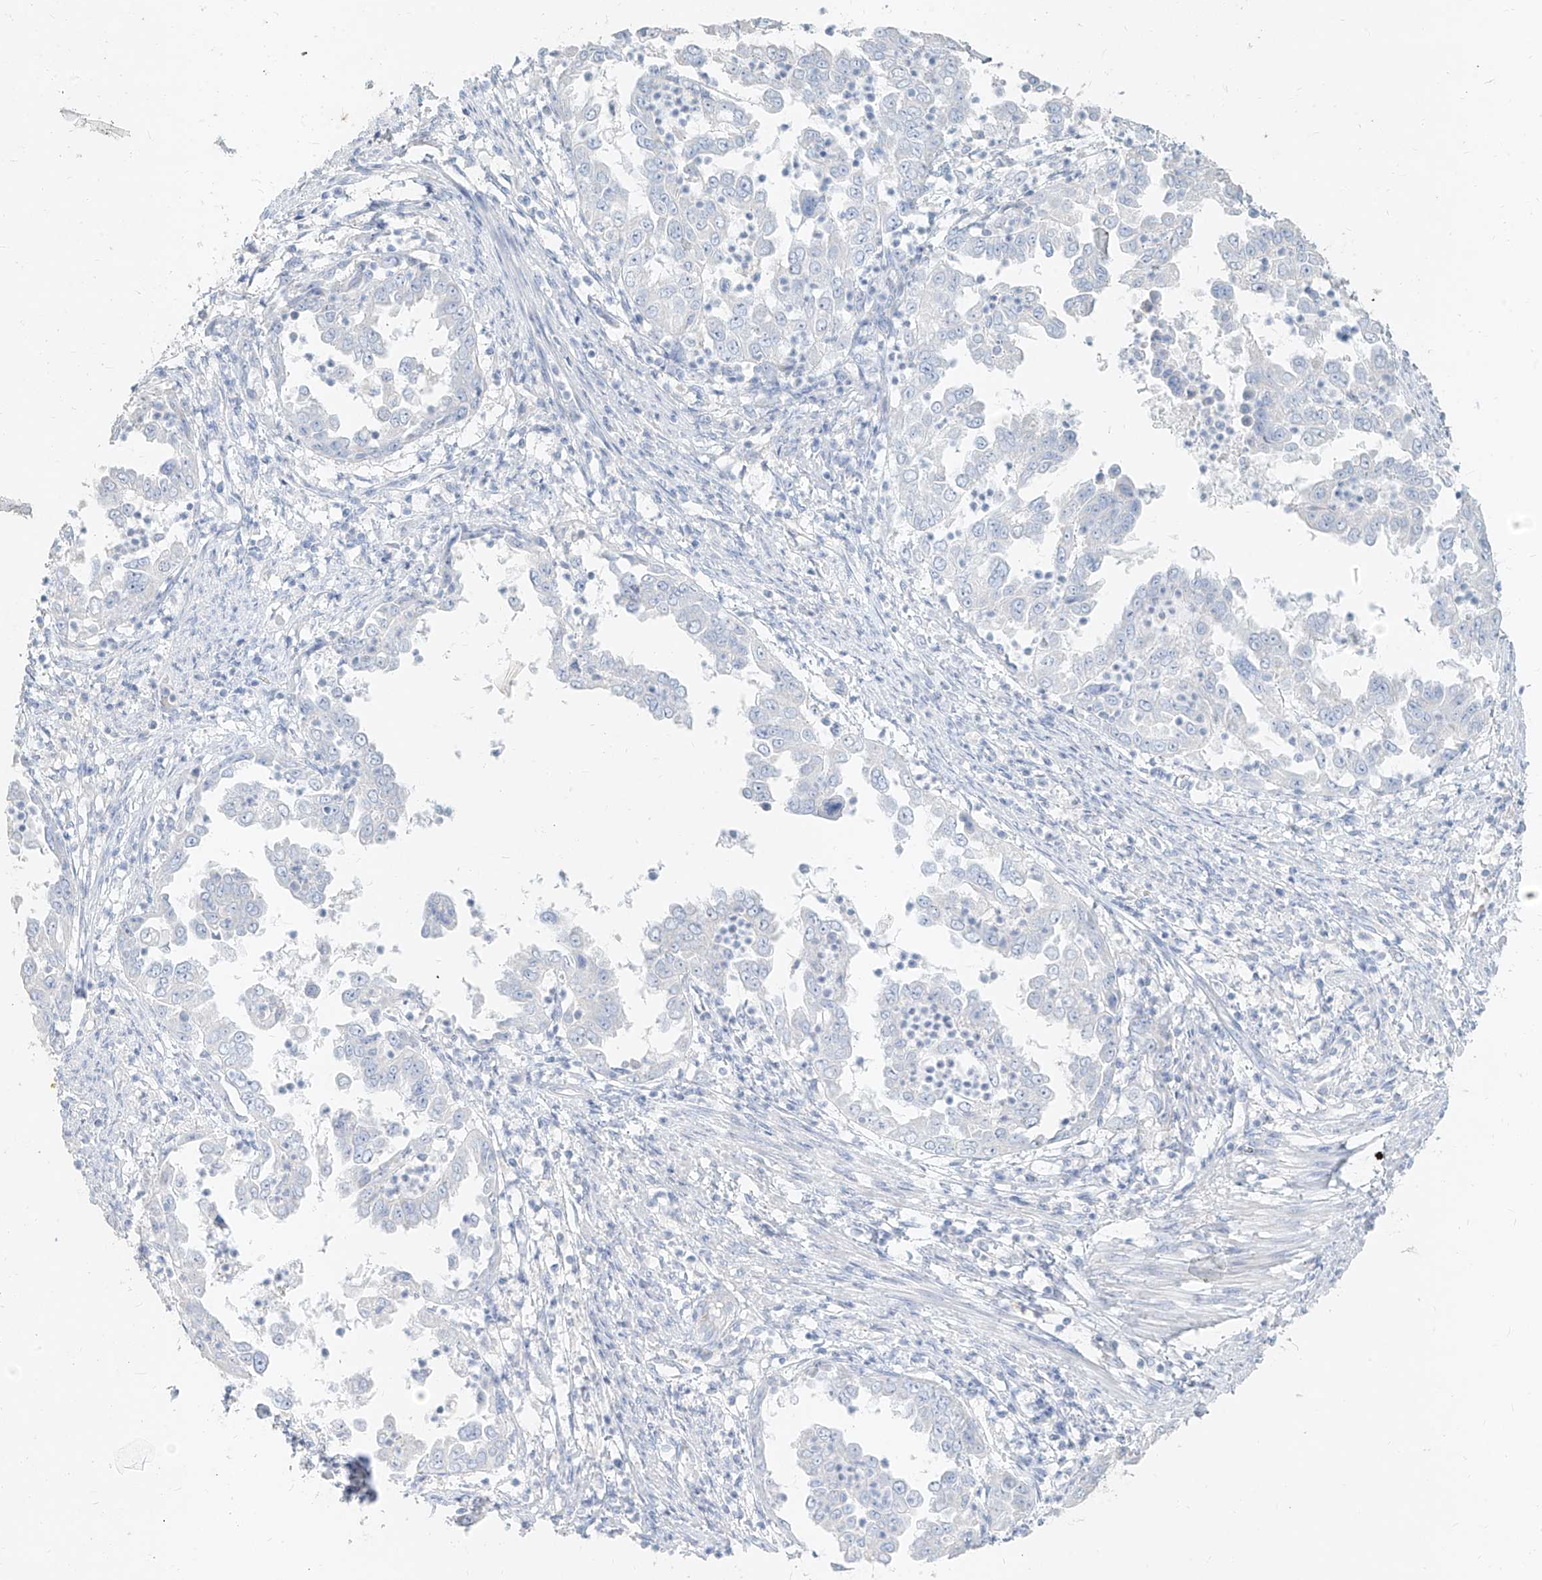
{"staining": {"intensity": "negative", "quantity": "none", "location": "none"}, "tissue": "endometrial cancer", "cell_type": "Tumor cells", "image_type": "cancer", "snomed": [{"axis": "morphology", "description": "Adenocarcinoma, NOS"}, {"axis": "topography", "description": "Endometrium"}], "caption": "The photomicrograph exhibits no significant staining in tumor cells of adenocarcinoma (endometrial).", "gene": "ZZEF1", "patient": {"sex": "female", "age": 85}}